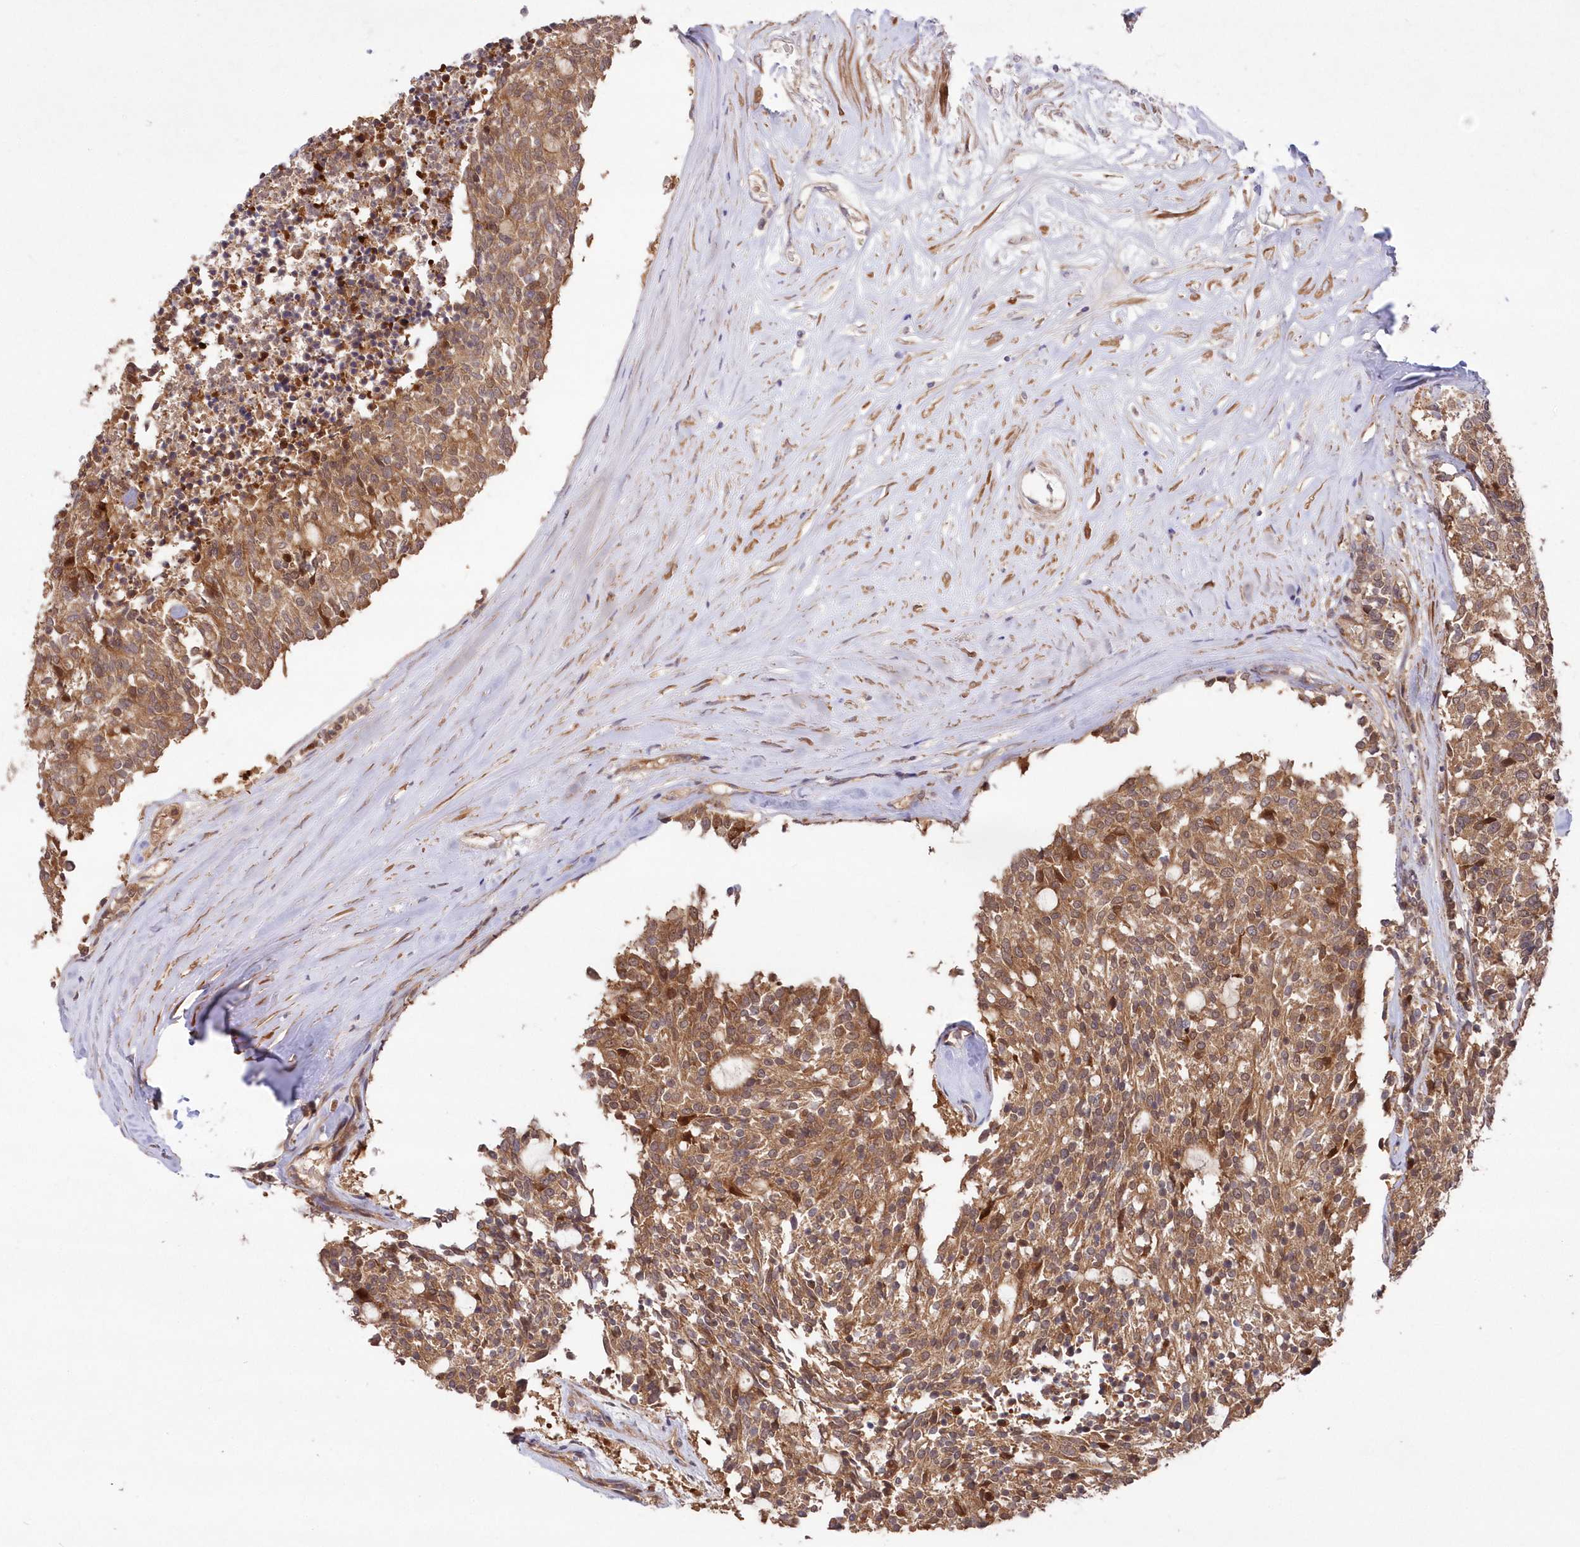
{"staining": {"intensity": "moderate", "quantity": ">75%", "location": "cytoplasmic/membranous"}, "tissue": "carcinoid", "cell_type": "Tumor cells", "image_type": "cancer", "snomed": [{"axis": "morphology", "description": "Carcinoid, malignant, NOS"}, {"axis": "topography", "description": "Pancreas"}], "caption": "Immunohistochemical staining of carcinoid reveals medium levels of moderate cytoplasmic/membranous protein positivity in approximately >75% of tumor cells.", "gene": "TBCA", "patient": {"sex": "female", "age": 54}}